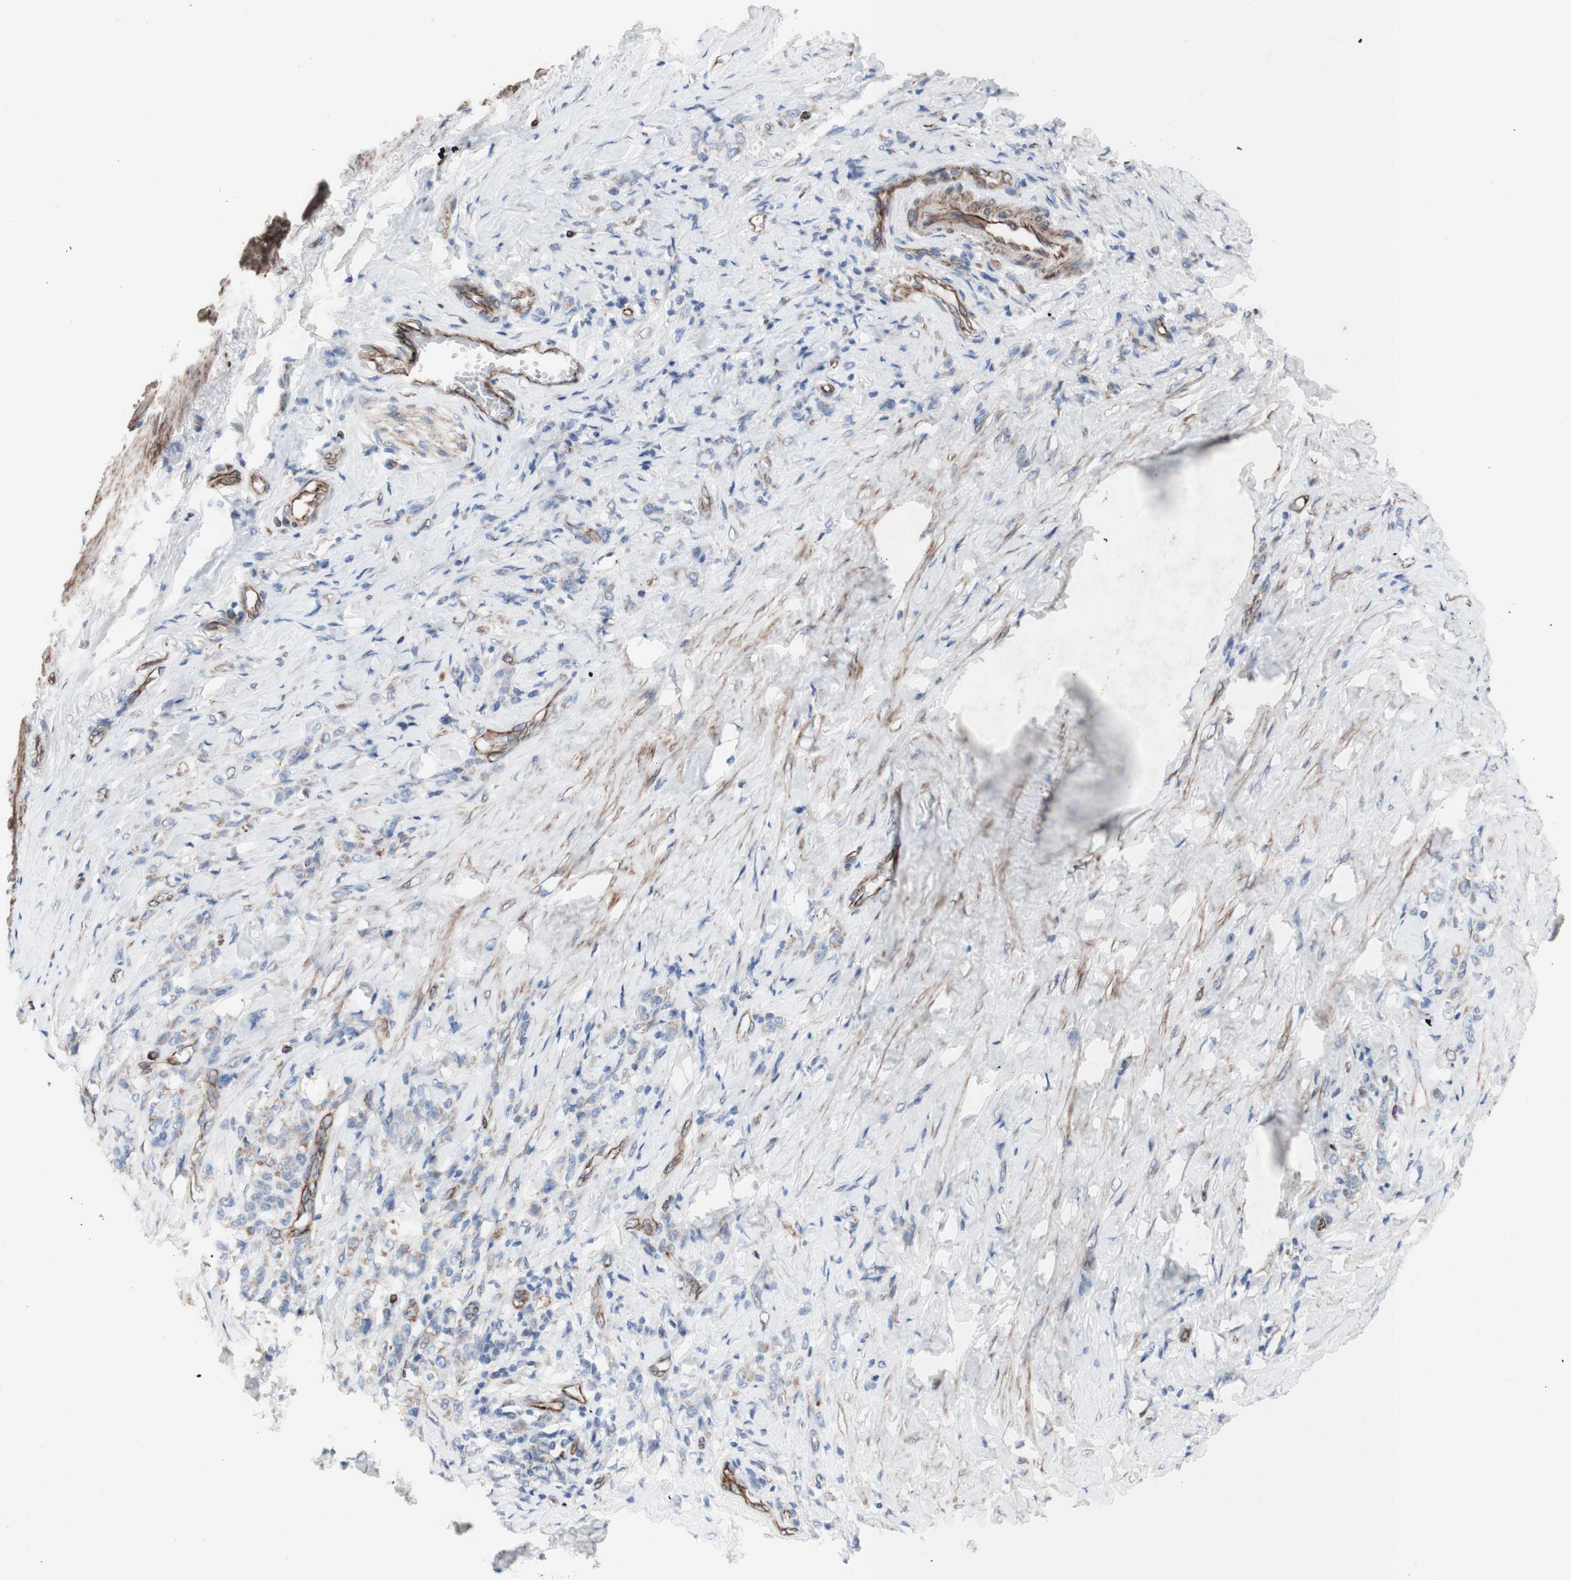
{"staining": {"intensity": "weak", "quantity": "<25%", "location": "cytoplasmic/membranous"}, "tissue": "stomach cancer", "cell_type": "Tumor cells", "image_type": "cancer", "snomed": [{"axis": "morphology", "description": "Adenocarcinoma, NOS"}, {"axis": "topography", "description": "Stomach"}], "caption": "The IHC histopathology image has no significant expression in tumor cells of stomach cancer (adenocarcinoma) tissue.", "gene": "AGPAT5", "patient": {"sex": "male", "age": 82}}